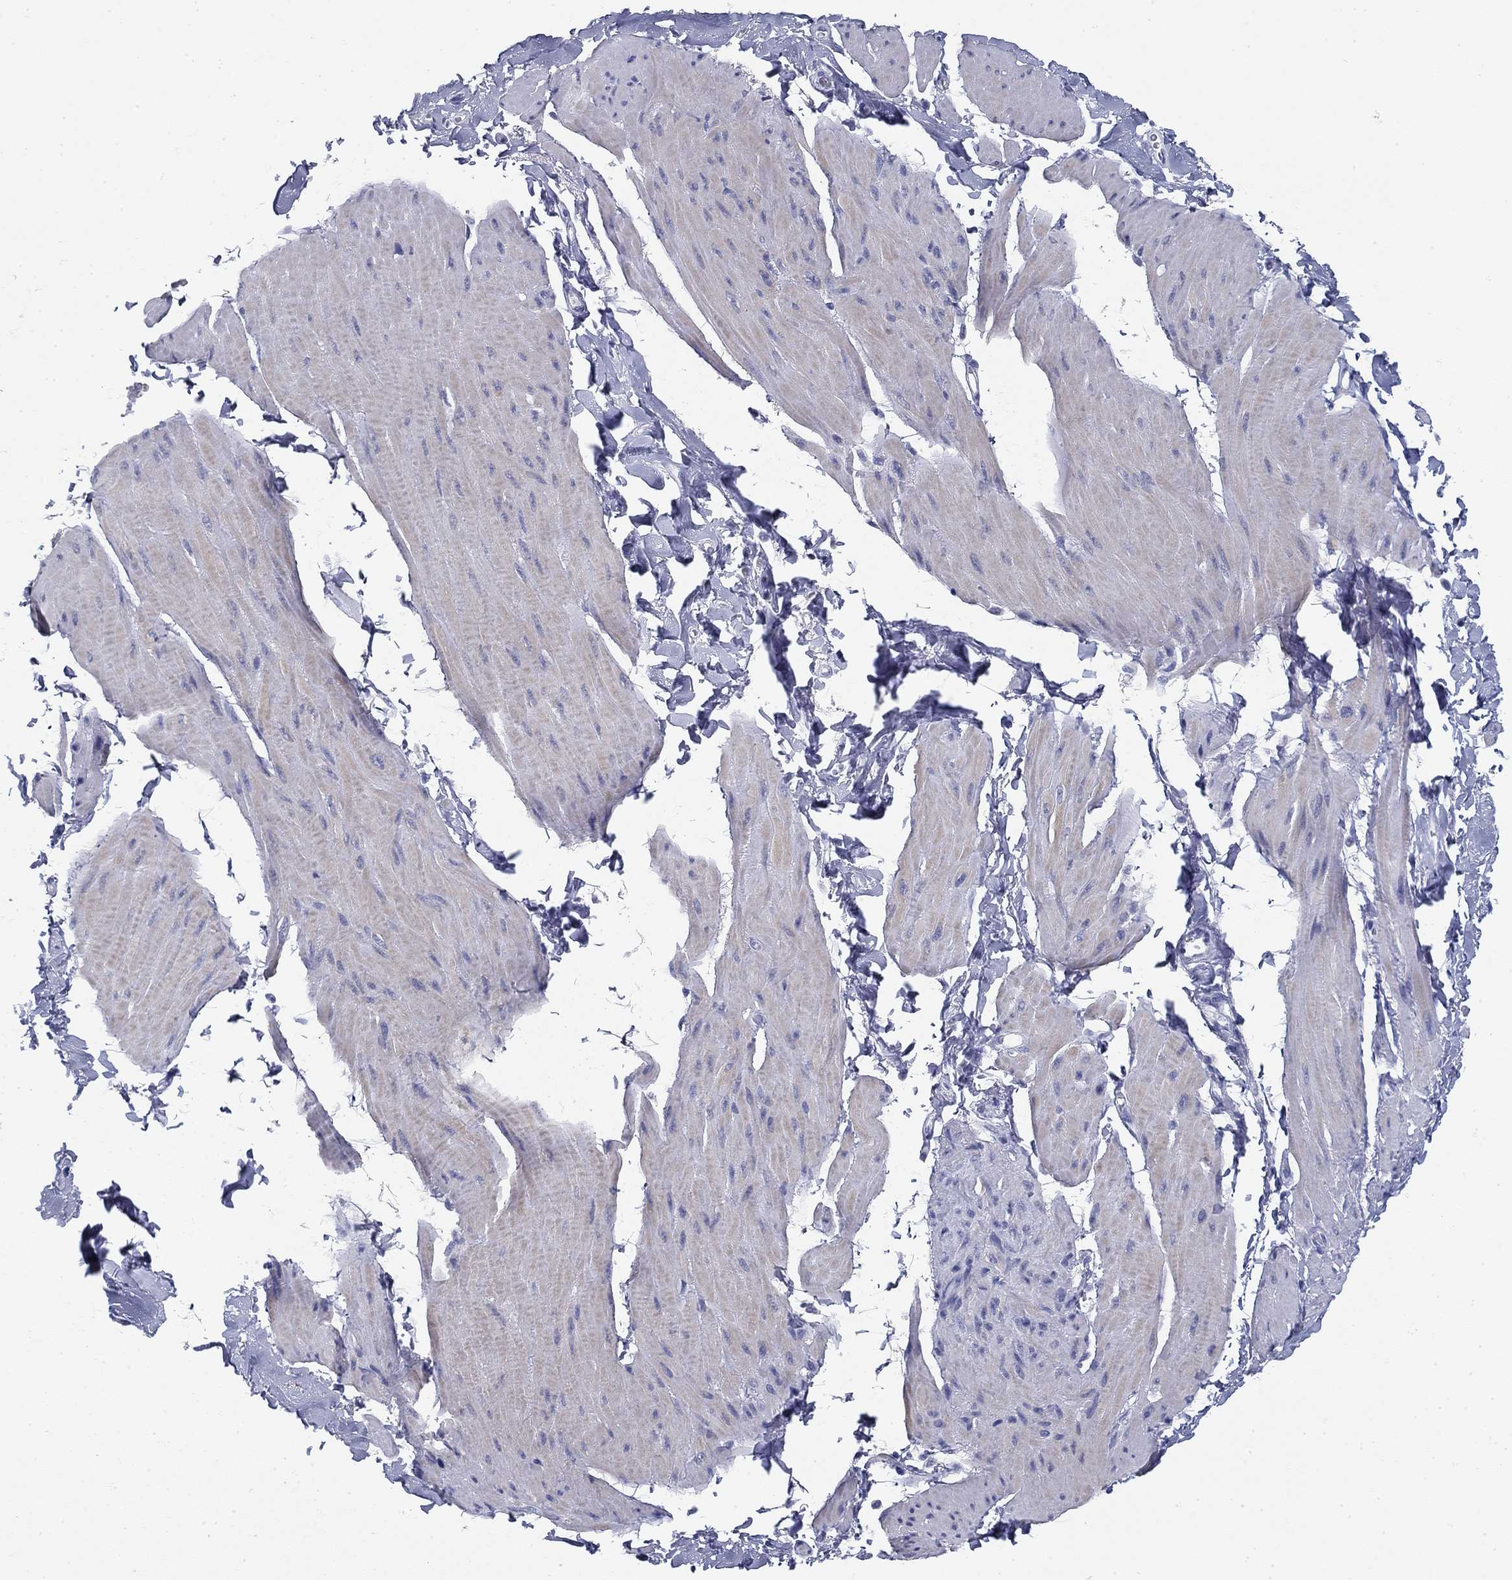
{"staining": {"intensity": "negative", "quantity": "none", "location": "none"}, "tissue": "smooth muscle", "cell_type": "Smooth muscle cells", "image_type": "normal", "snomed": [{"axis": "morphology", "description": "Normal tissue, NOS"}, {"axis": "topography", "description": "Adipose tissue"}, {"axis": "topography", "description": "Smooth muscle"}, {"axis": "topography", "description": "Peripheral nerve tissue"}], "caption": "Immunohistochemistry (IHC) of normal human smooth muscle exhibits no expression in smooth muscle cells. (DAB immunohistochemistry (IHC) visualized using brightfield microscopy, high magnification).", "gene": "CD79B", "patient": {"sex": "male", "age": 83}}